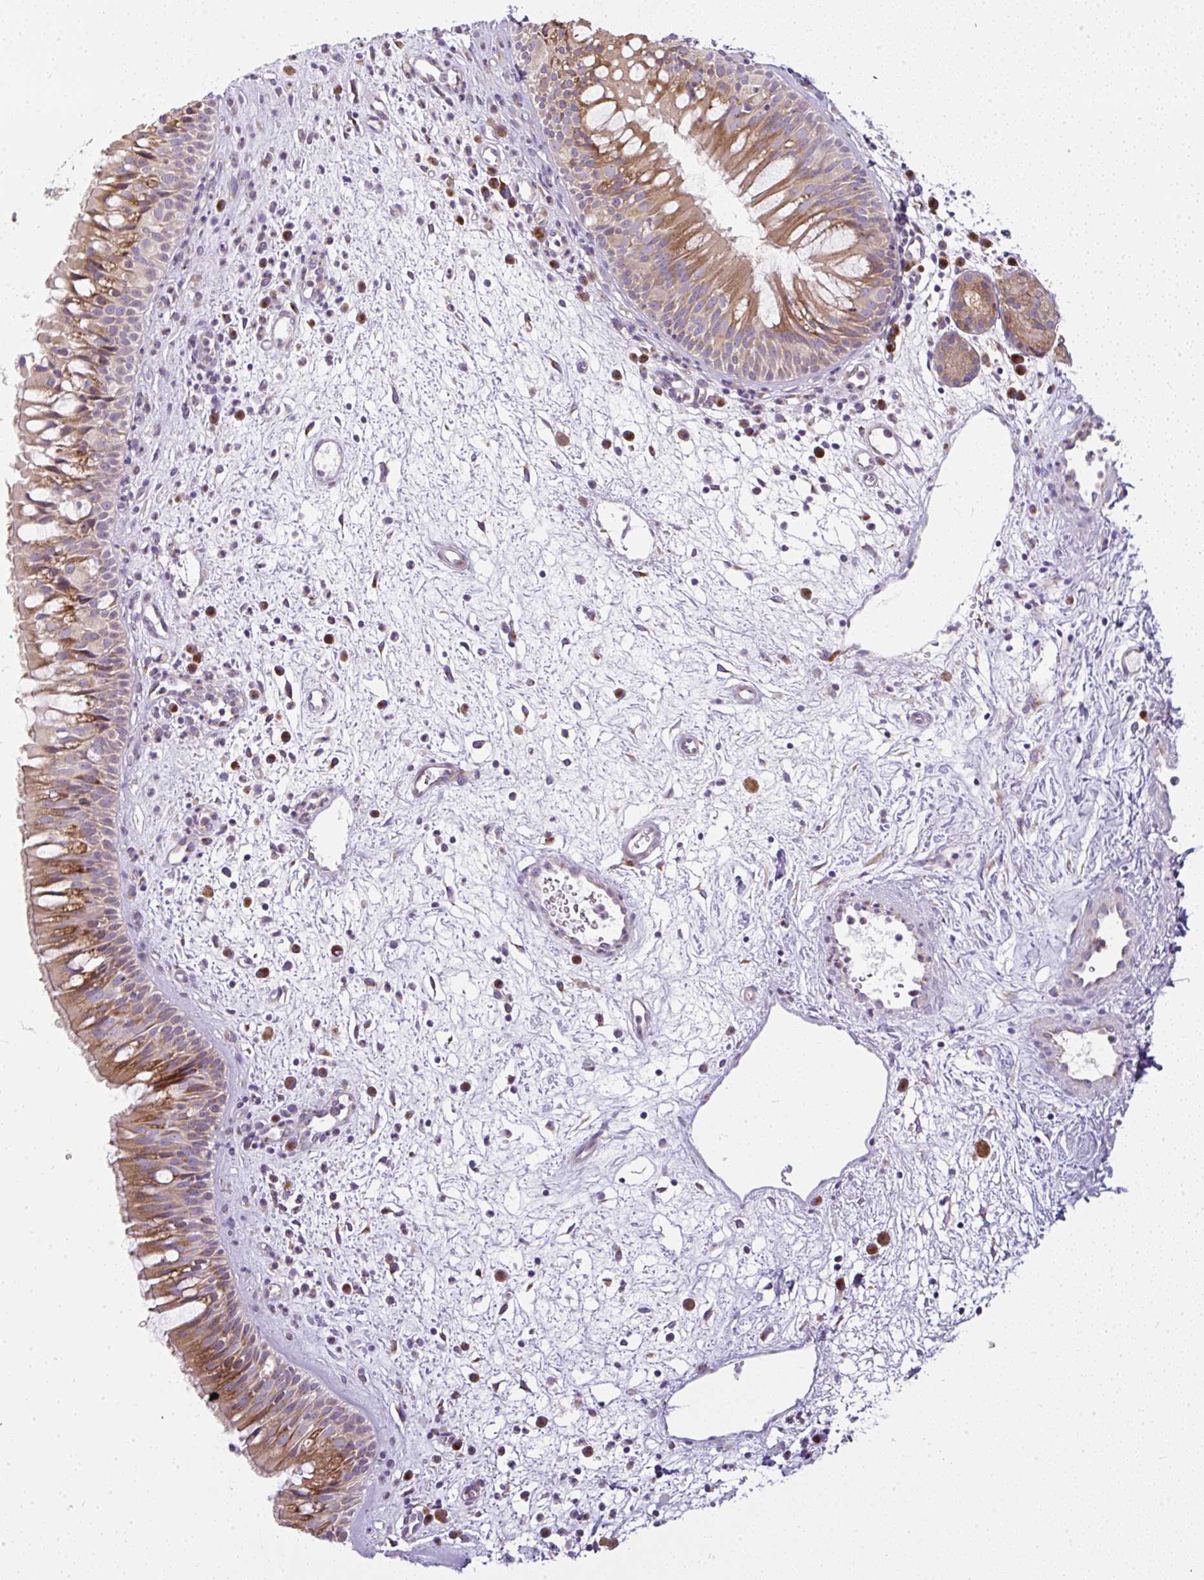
{"staining": {"intensity": "moderate", "quantity": "25%-75%", "location": "cytoplasmic/membranous"}, "tissue": "nasopharynx", "cell_type": "Respiratory epithelial cells", "image_type": "normal", "snomed": [{"axis": "morphology", "description": "Normal tissue, NOS"}, {"axis": "topography", "description": "Nasopharynx"}], "caption": "Nasopharynx stained for a protein (brown) exhibits moderate cytoplasmic/membranous positive expression in about 25%-75% of respiratory epithelial cells.", "gene": "MLX", "patient": {"sex": "male", "age": 65}}